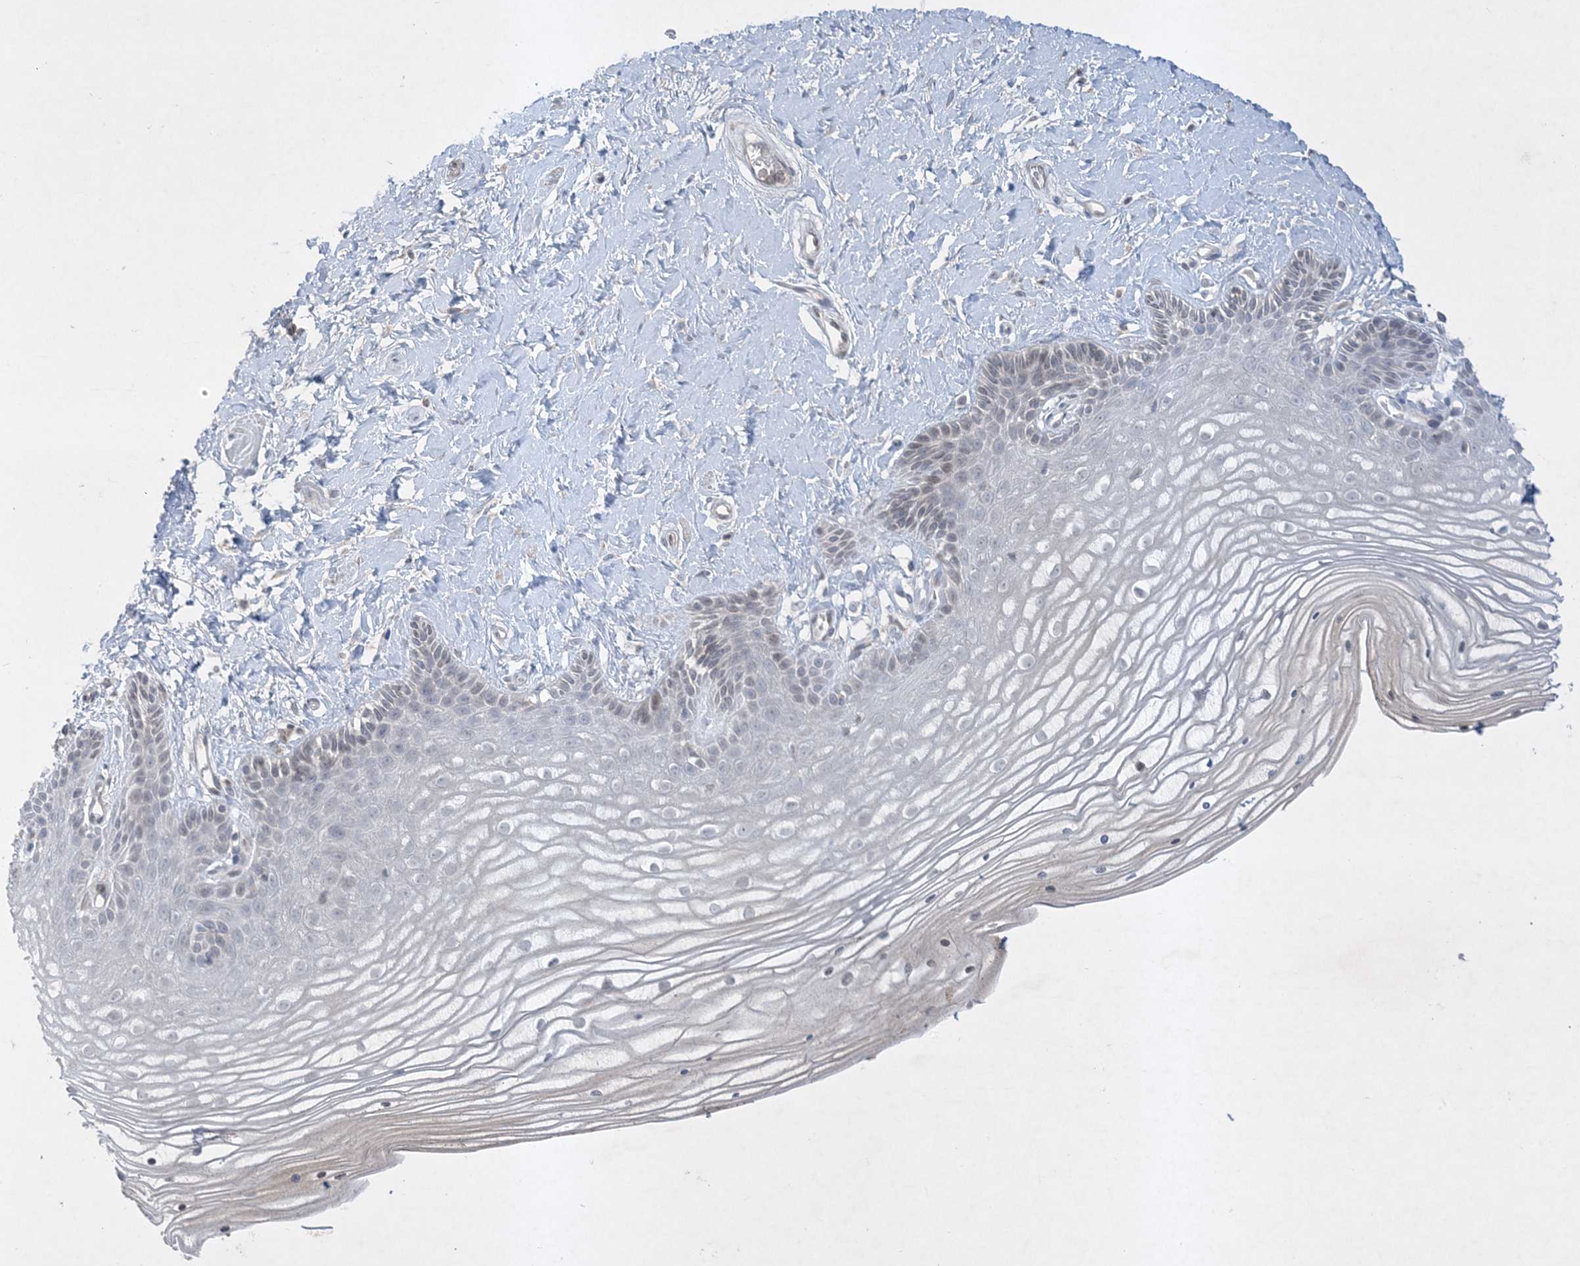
{"staining": {"intensity": "weak", "quantity": "<25%", "location": "nuclear"}, "tissue": "vagina", "cell_type": "Squamous epithelial cells", "image_type": "normal", "snomed": [{"axis": "morphology", "description": "Normal tissue, NOS"}, {"axis": "topography", "description": "Vagina"}, {"axis": "topography", "description": "Cervix"}], "caption": "High power microscopy image of an IHC micrograph of benign vagina, revealing no significant staining in squamous epithelial cells.", "gene": "FNDC1", "patient": {"sex": "female", "age": 40}}